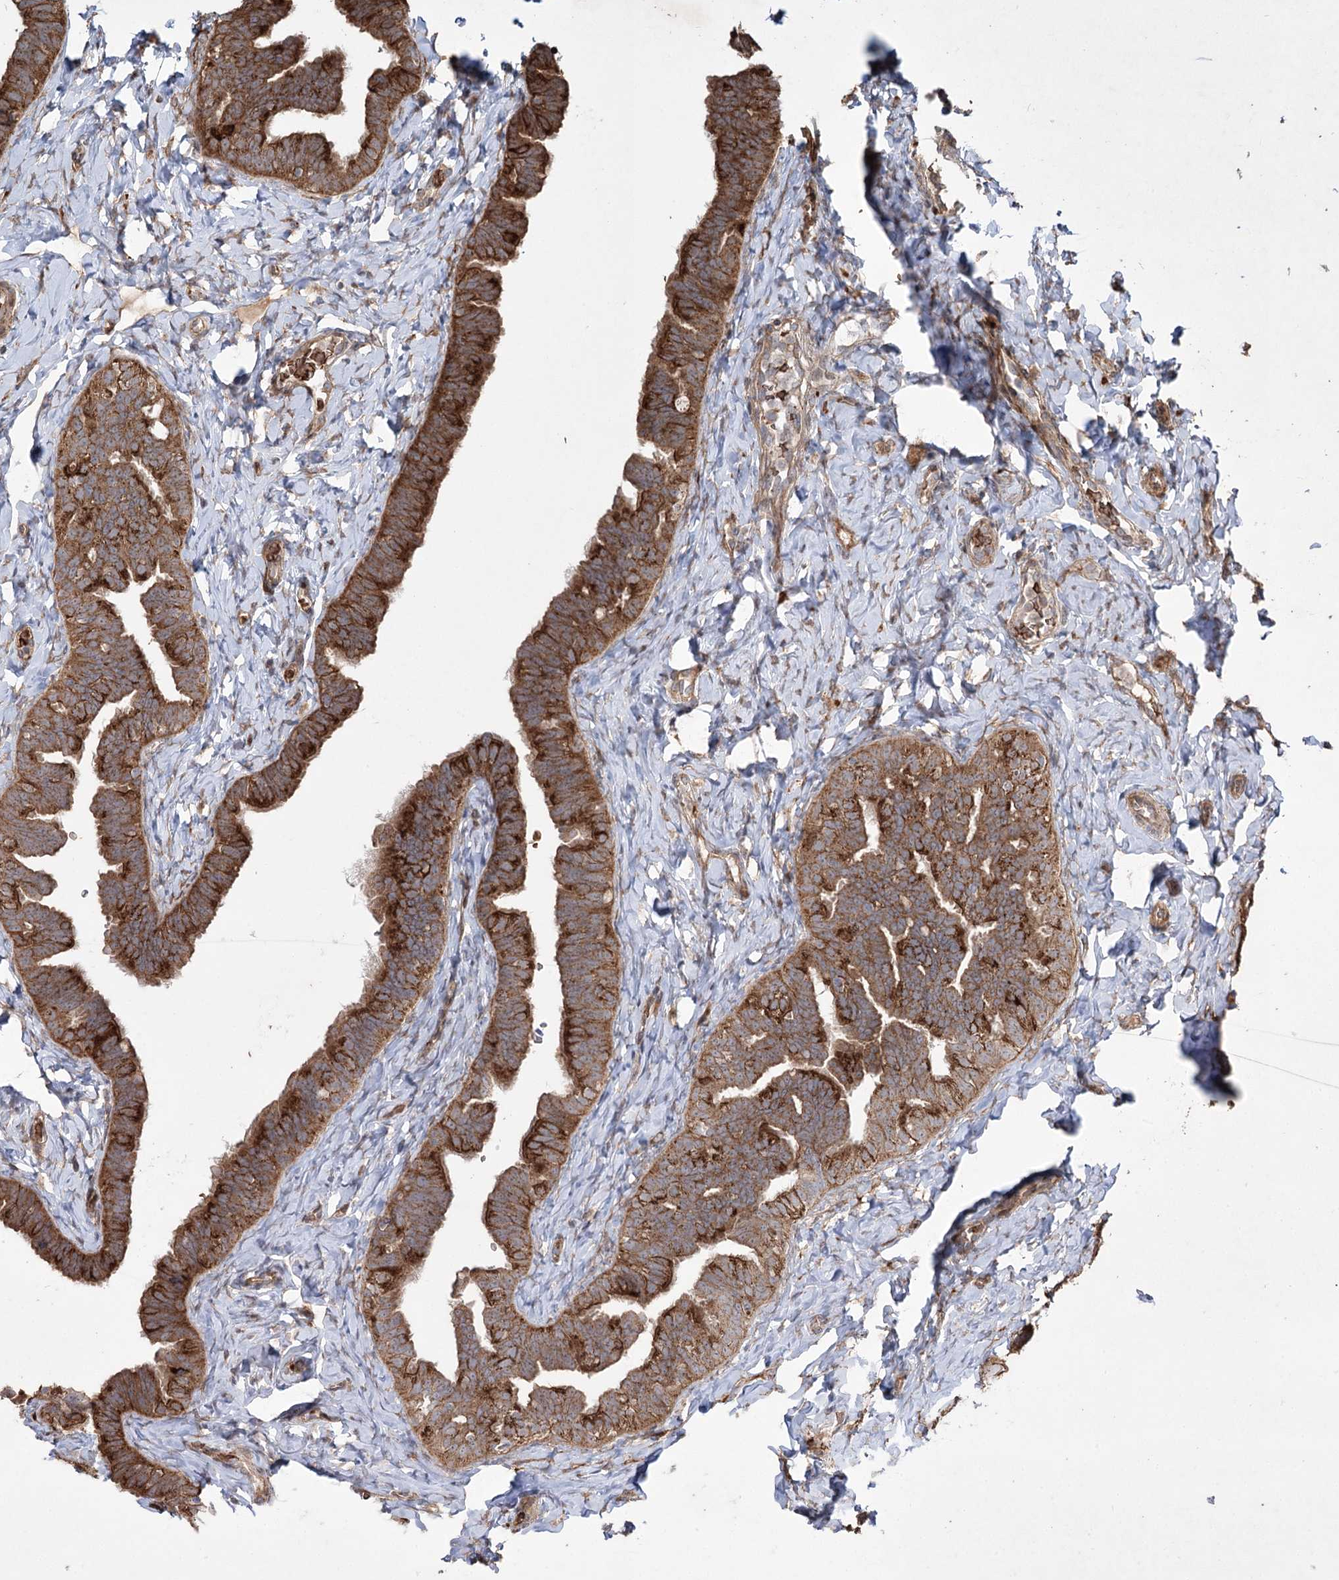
{"staining": {"intensity": "strong", "quantity": ">75%", "location": "cytoplasmic/membranous"}, "tissue": "fallopian tube", "cell_type": "Glandular cells", "image_type": "normal", "snomed": [{"axis": "morphology", "description": "Normal tissue, NOS"}, {"axis": "topography", "description": "Fallopian tube"}], "caption": "A high amount of strong cytoplasmic/membranous staining is appreciated in about >75% of glandular cells in unremarkable fallopian tube.", "gene": "SERINC5", "patient": {"sex": "female", "age": 39}}